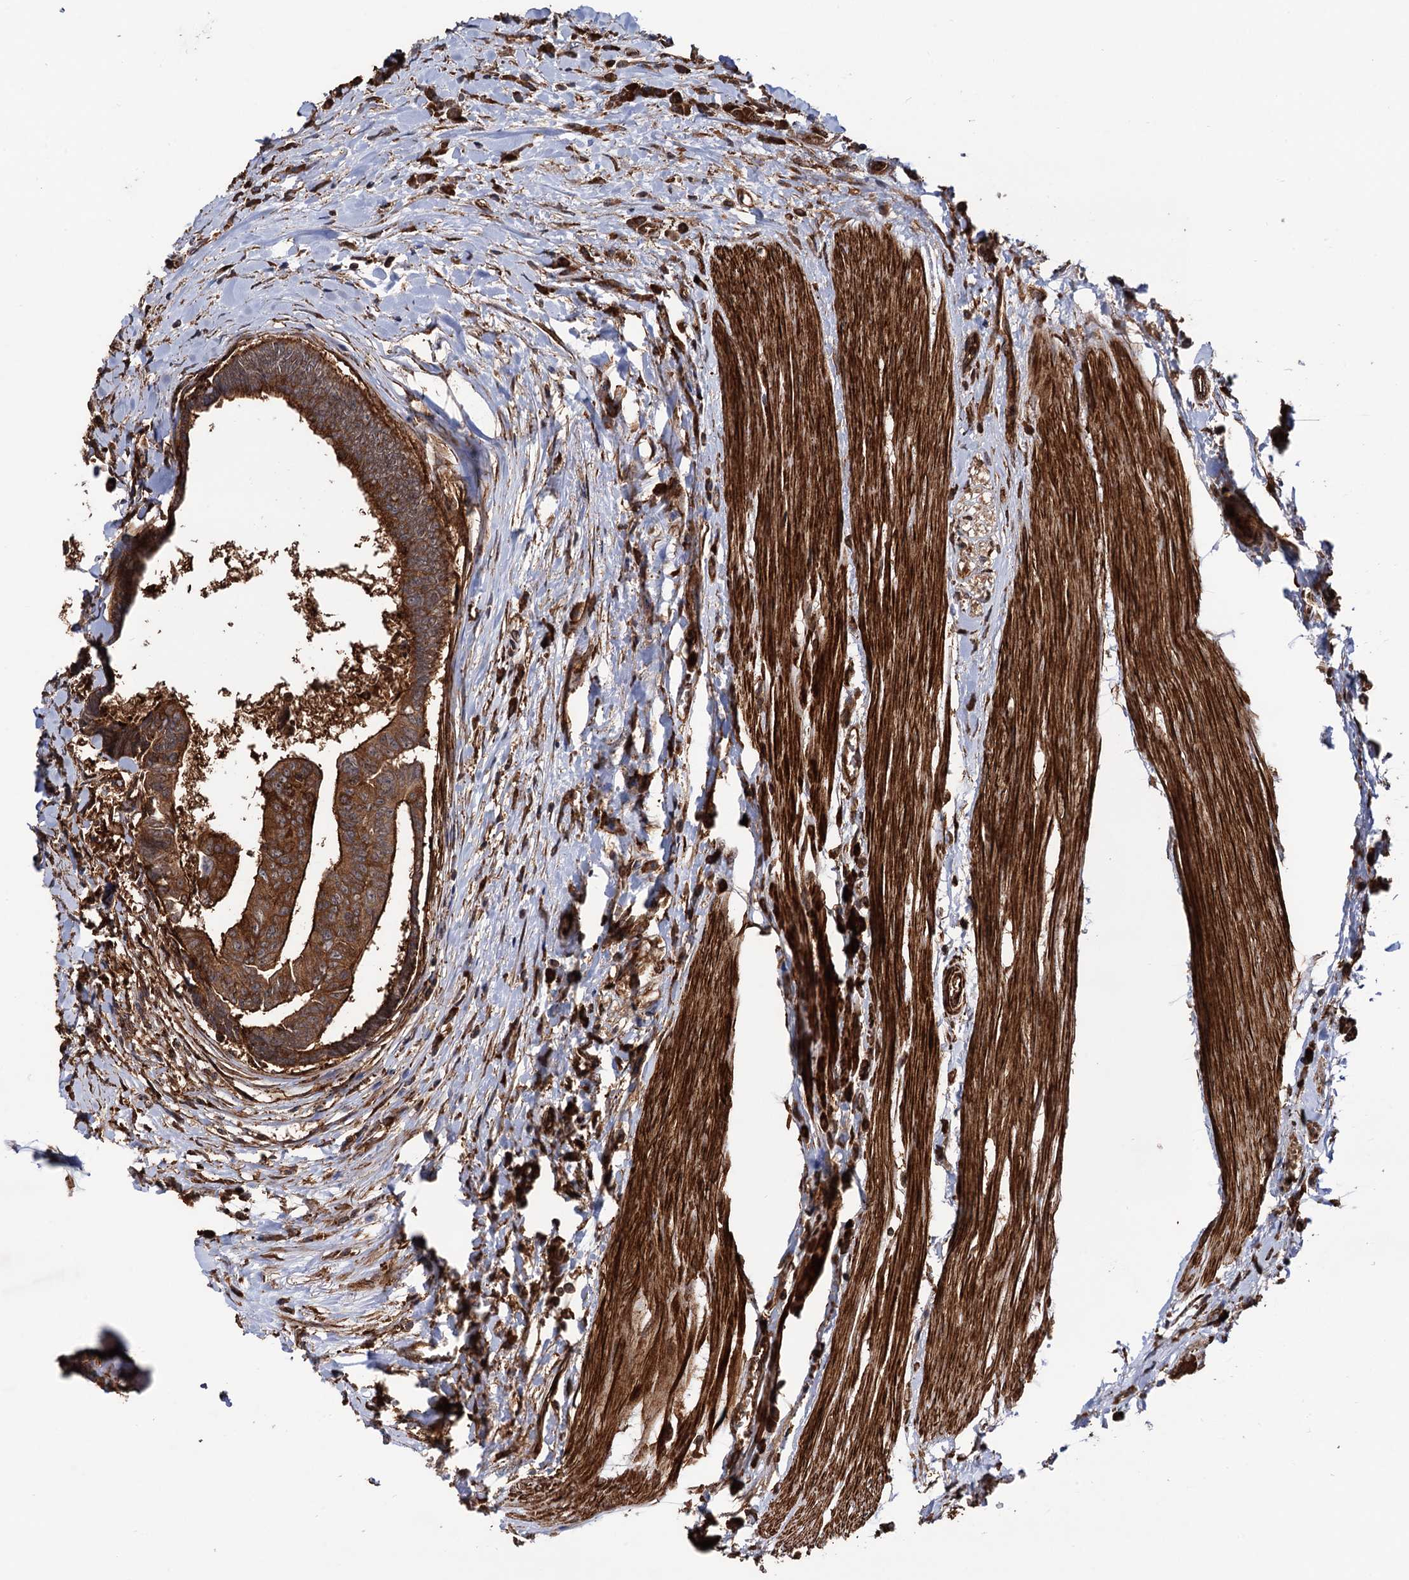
{"staining": {"intensity": "strong", "quantity": ">75%", "location": "cytoplasmic/membranous"}, "tissue": "colorectal cancer", "cell_type": "Tumor cells", "image_type": "cancer", "snomed": [{"axis": "morphology", "description": "Adenocarcinoma, NOS"}, {"axis": "topography", "description": "Rectum"}], "caption": "Protein expression analysis of colorectal cancer displays strong cytoplasmic/membranous positivity in approximately >75% of tumor cells. (IHC, brightfield microscopy, high magnification).", "gene": "ATP8B4", "patient": {"sex": "female", "age": 65}}